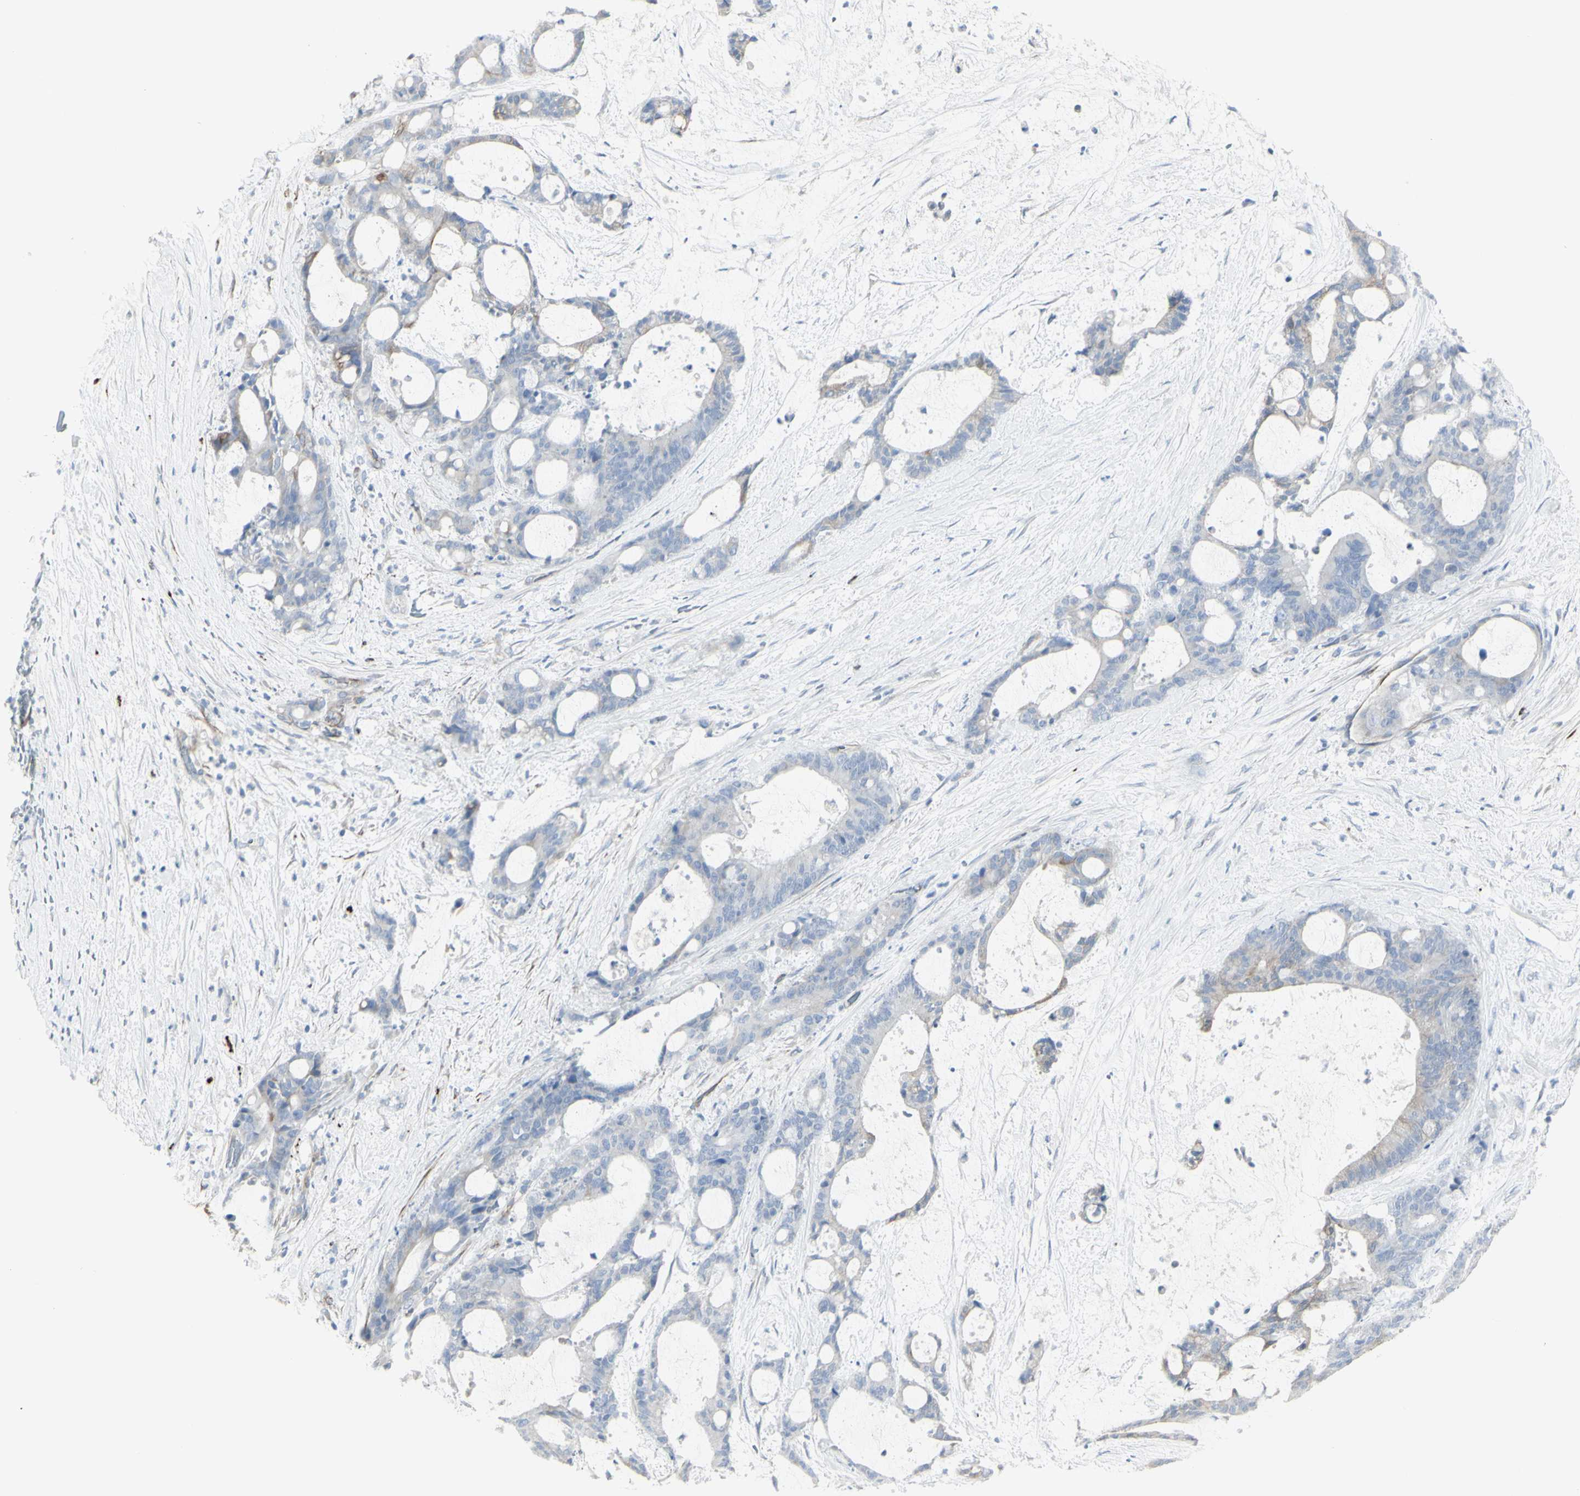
{"staining": {"intensity": "weak", "quantity": "<25%", "location": "cytoplasmic/membranous"}, "tissue": "liver cancer", "cell_type": "Tumor cells", "image_type": "cancer", "snomed": [{"axis": "morphology", "description": "Cholangiocarcinoma"}, {"axis": "topography", "description": "Liver"}], "caption": "Tumor cells are negative for brown protein staining in liver cancer (cholangiocarcinoma).", "gene": "ENSG00000198211", "patient": {"sex": "female", "age": 73}}